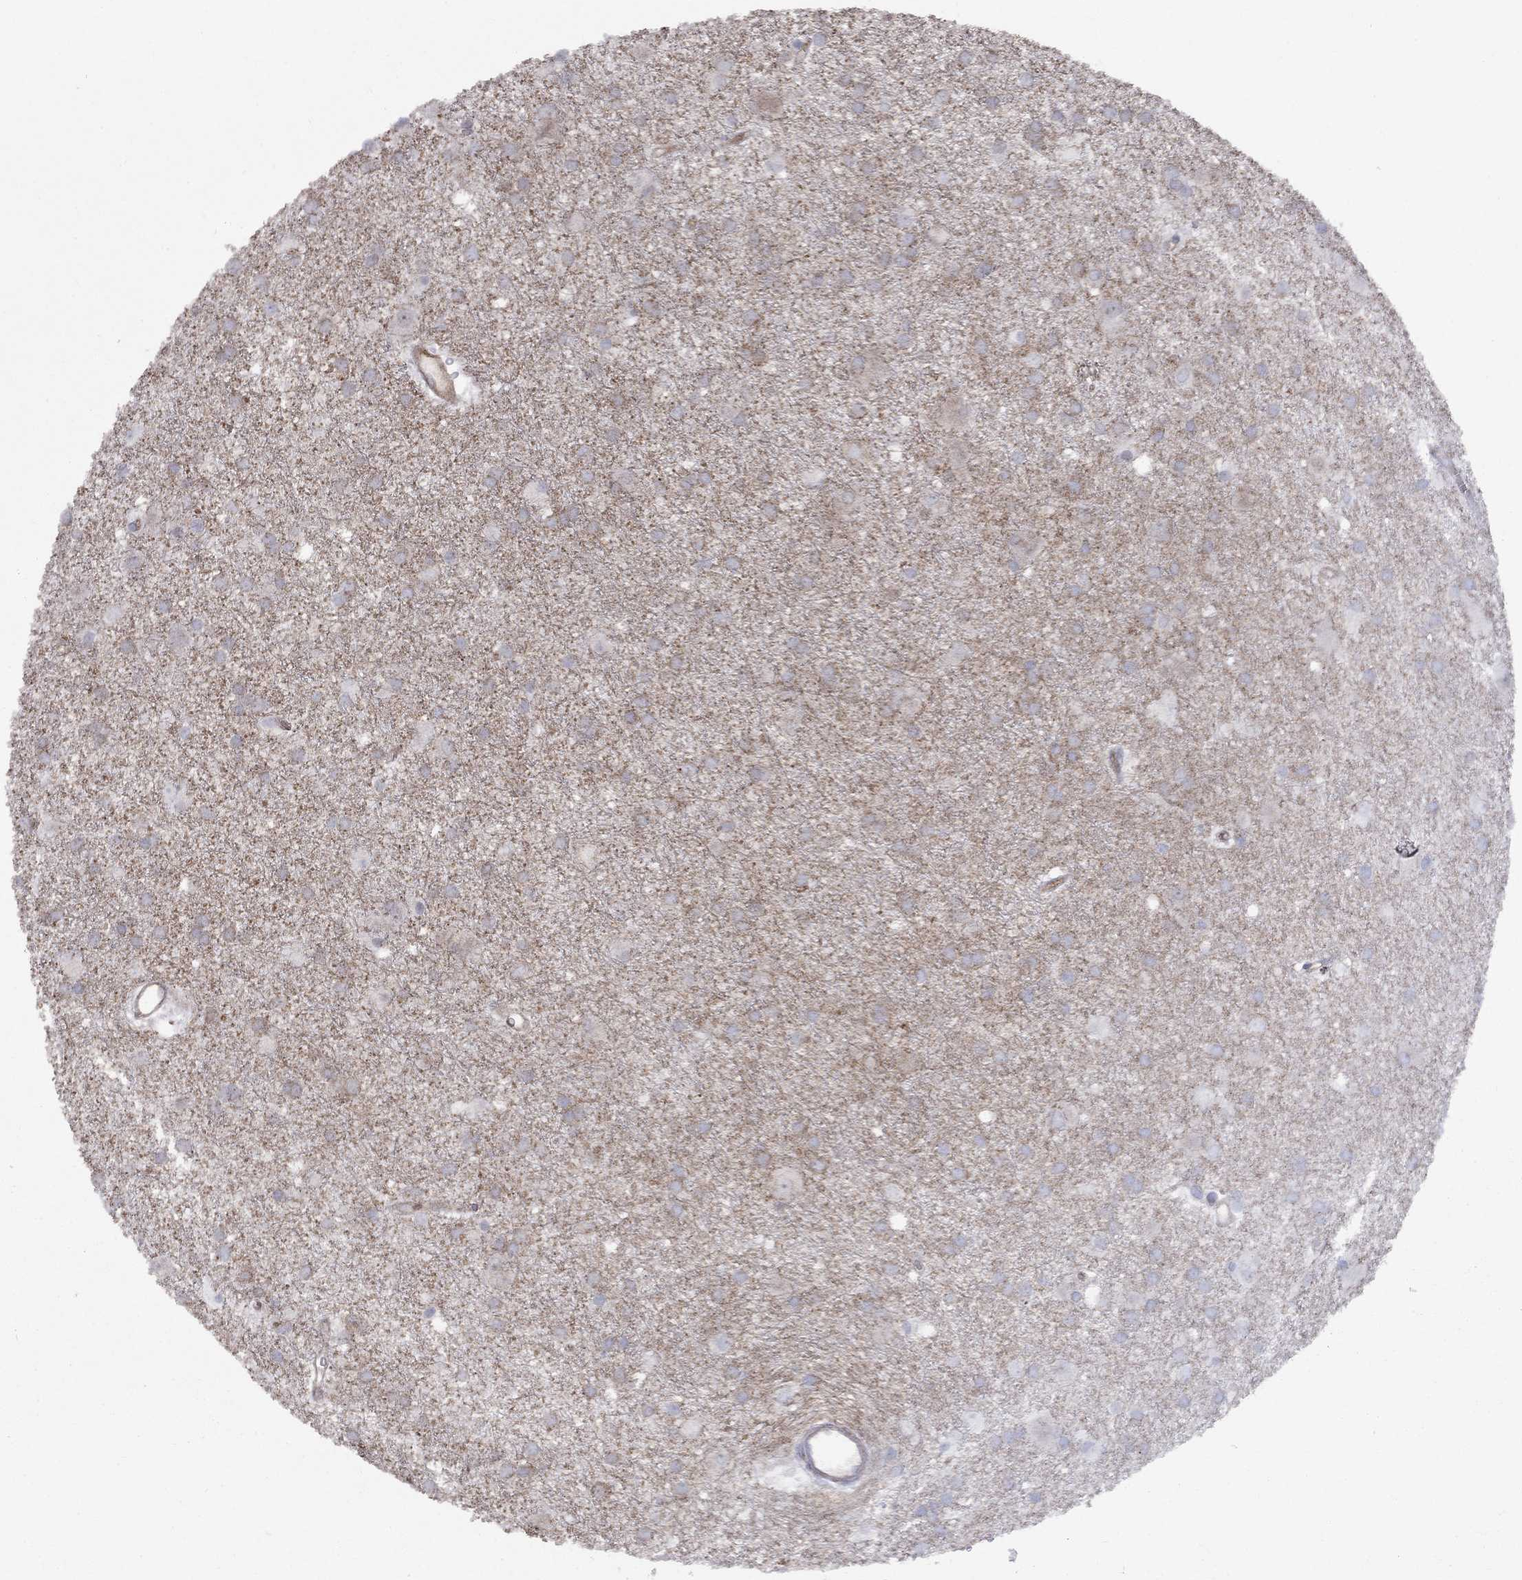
{"staining": {"intensity": "negative", "quantity": "none", "location": "none"}, "tissue": "glioma", "cell_type": "Tumor cells", "image_type": "cancer", "snomed": [{"axis": "morphology", "description": "Glioma, malignant, Low grade"}, {"axis": "topography", "description": "Brain"}], "caption": "Glioma stained for a protein using immunohistochemistry exhibits no positivity tumor cells.", "gene": "SLC1A1", "patient": {"sex": "male", "age": 58}}